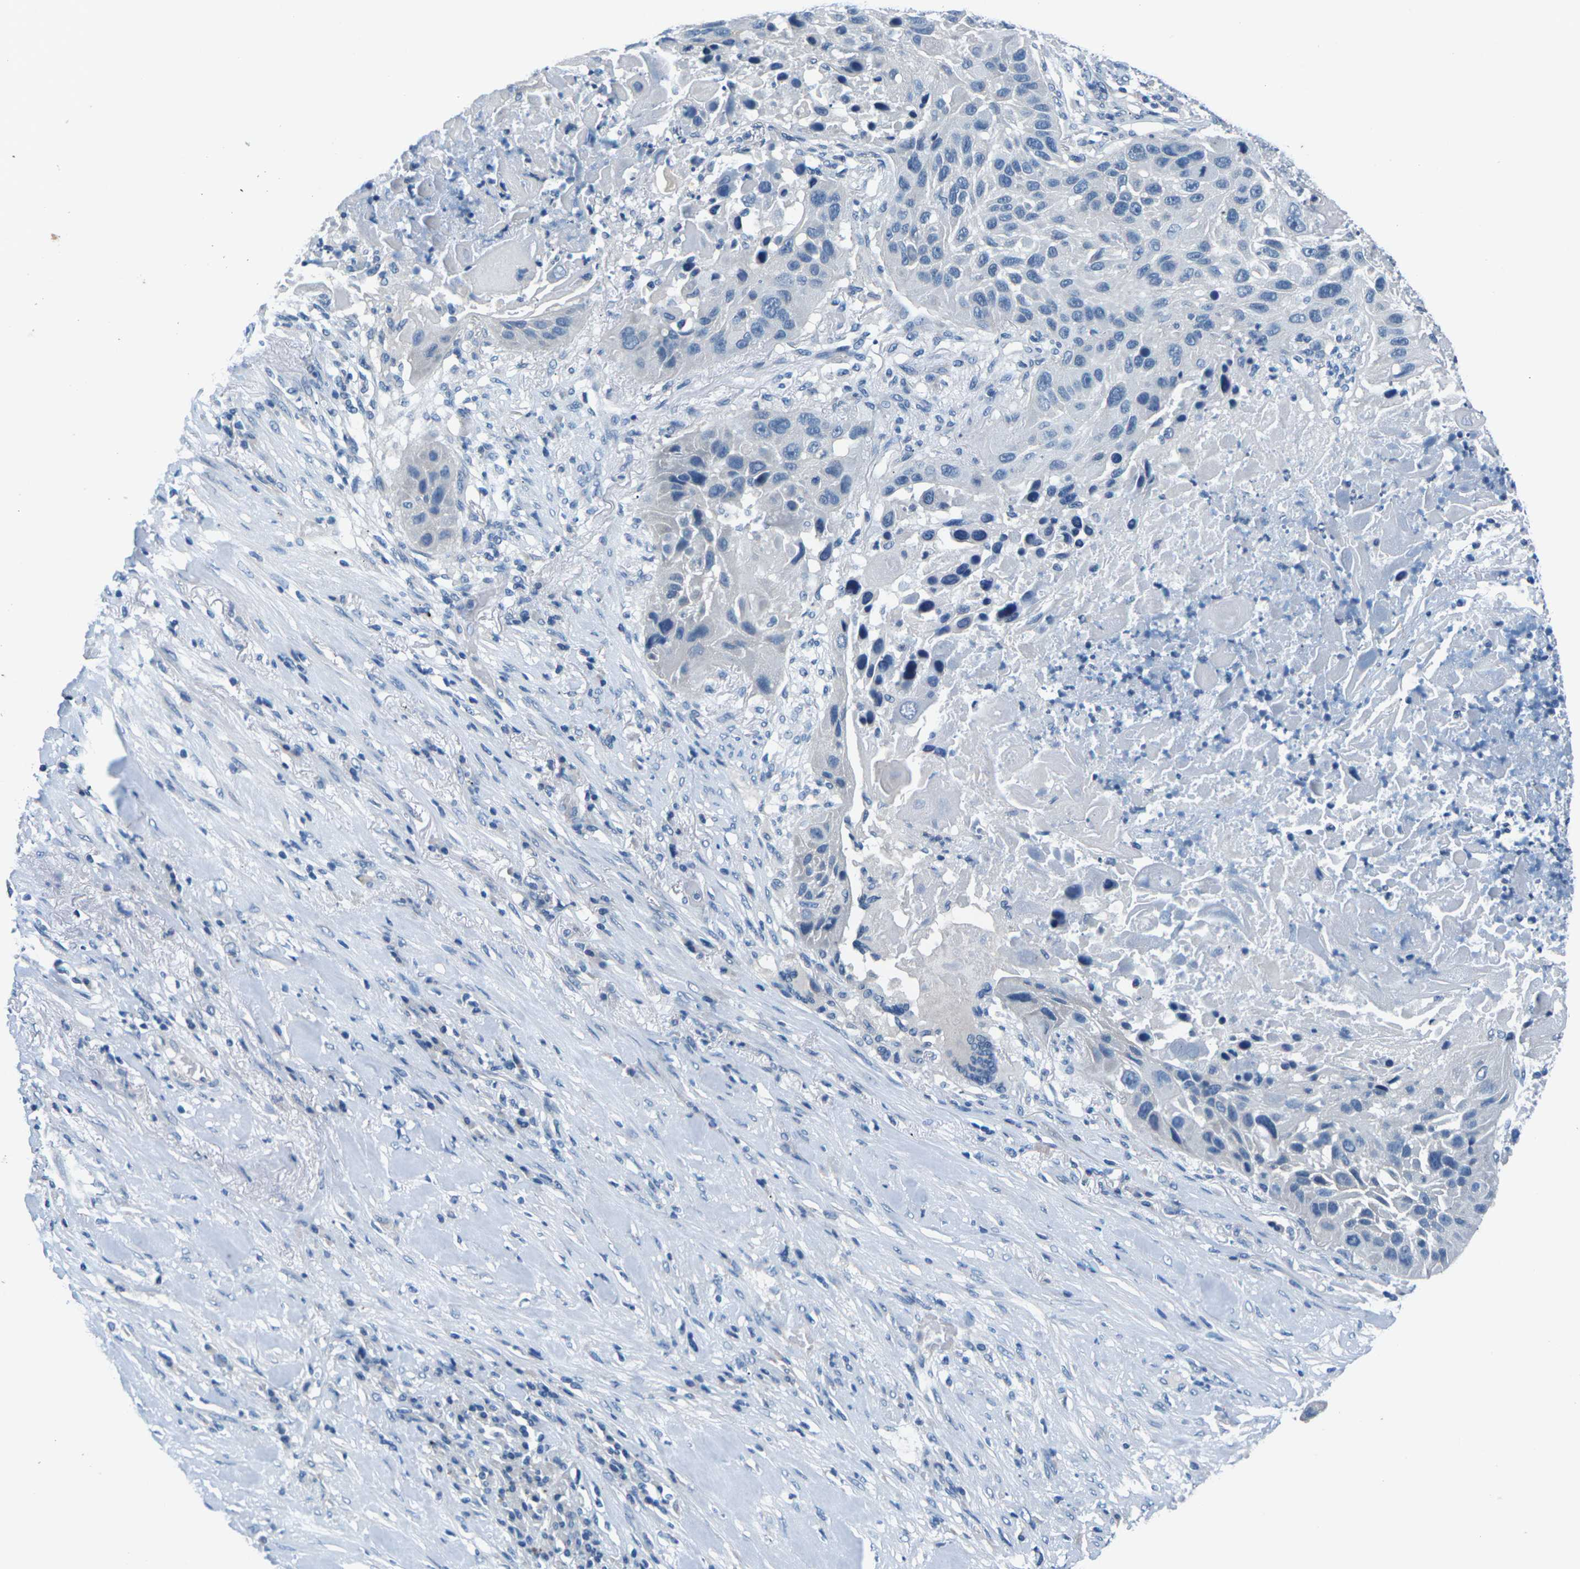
{"staining": {"intensity": "negative", "quantity": "none", "location": "none"}, "tissue": "lung cancer", "cell_type": "Tumor cells", "image_type": "cancer", "snomed": [{"axis": "morphology", "description": "Squamous cell carcinoma, NOS"}, {"axis": "topography", "description": "Lung"}], "caption": "An image of lung squamous cell carcinoma stained for a protein reveals no brown staining in tumor cells.", "gene": "UMOD", "patient": {"sex": "male", "age": 57}}